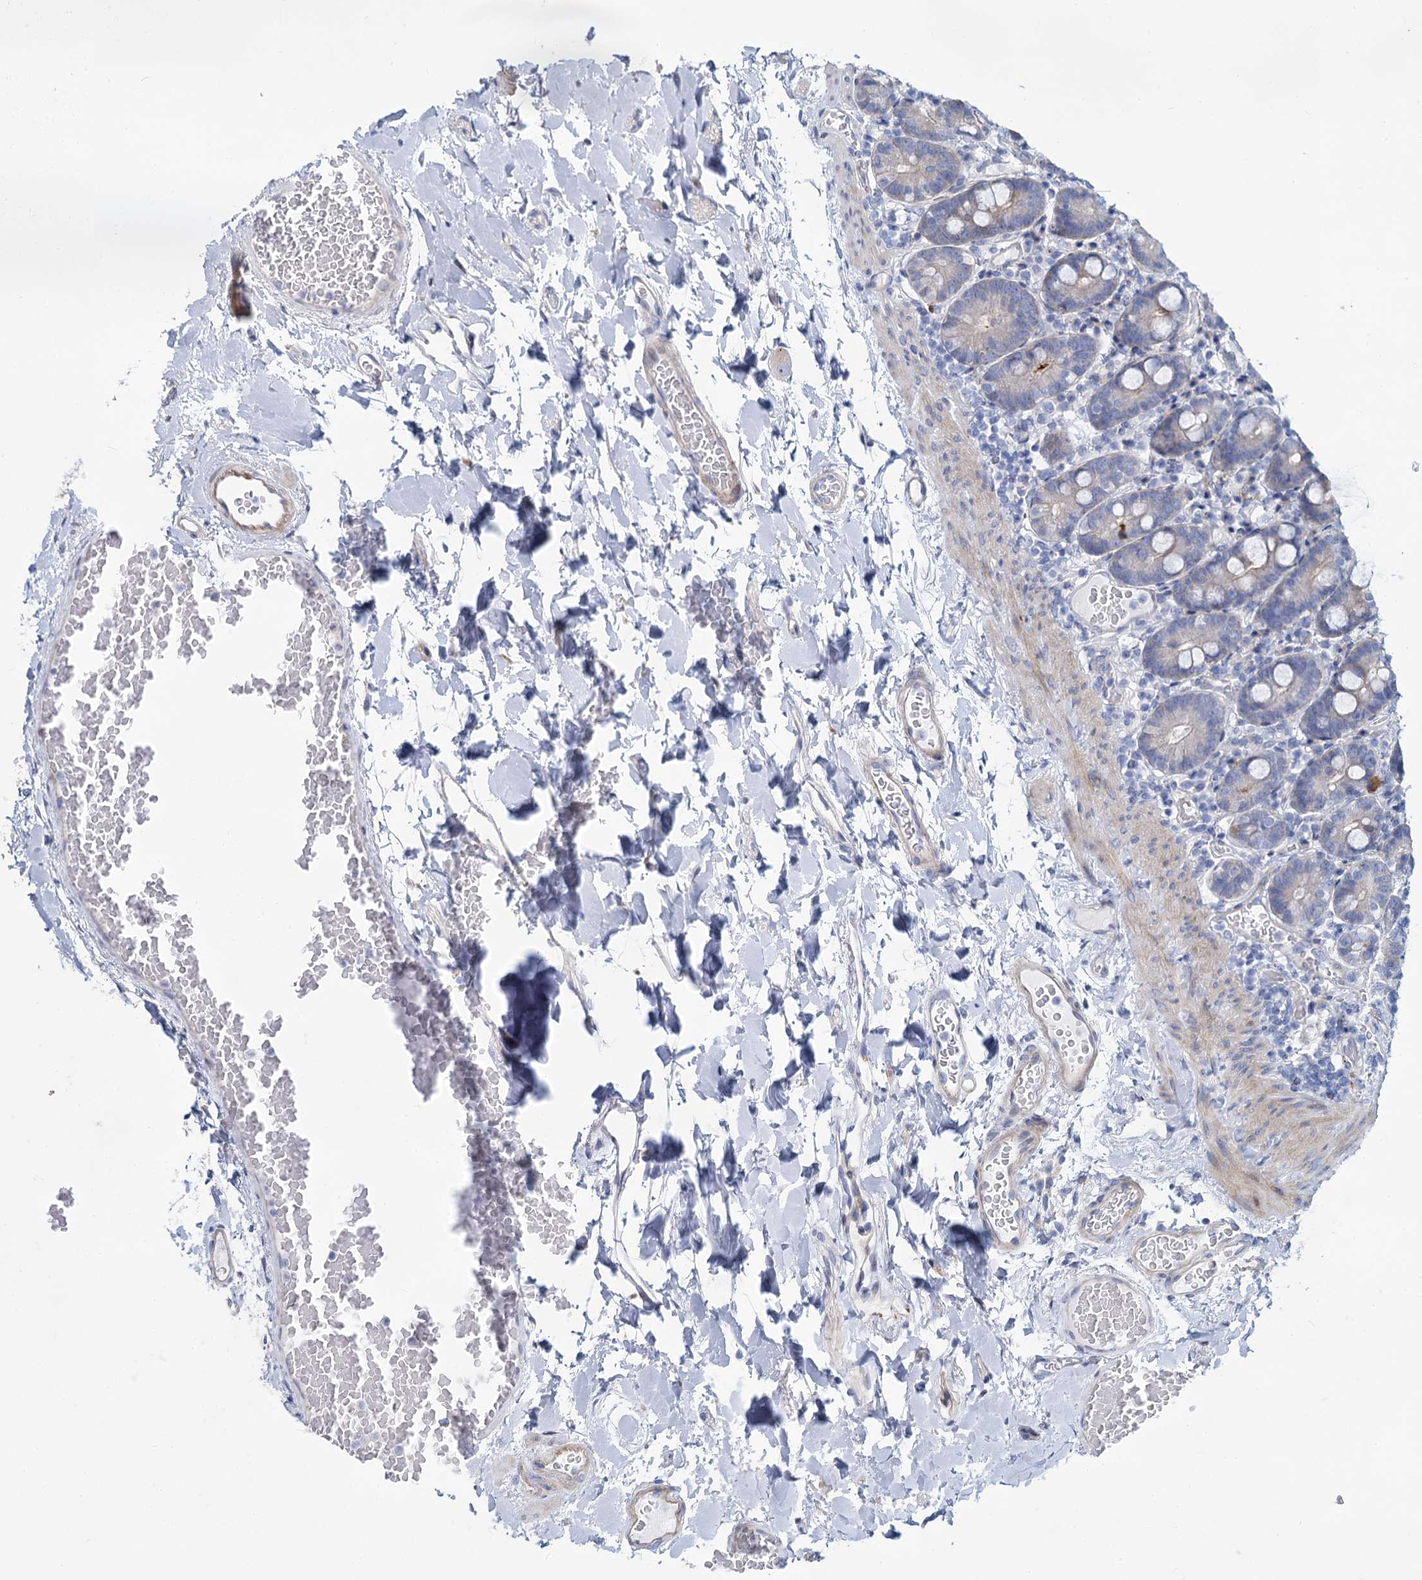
{"staining": {"intensity": "strong", "quantity": "<25%", "location": "cytoplasmic/membranous"}, "tissue": "duodenum", "cell_type": "Glandular cells", "image_type": "normal", "snomed": [{"axis": "morphology", "description": "Normal tissue, NOS"}, {"axis": "topography", "description": "Duodenum"}], "caption": "Human duodenum stained with a brown dye shows strong cytoplasmic/membranous positive positivity in about <25% of glandular cells.", "gene": "TRIM77", "patient": {"sex": "male", "age": 55}}